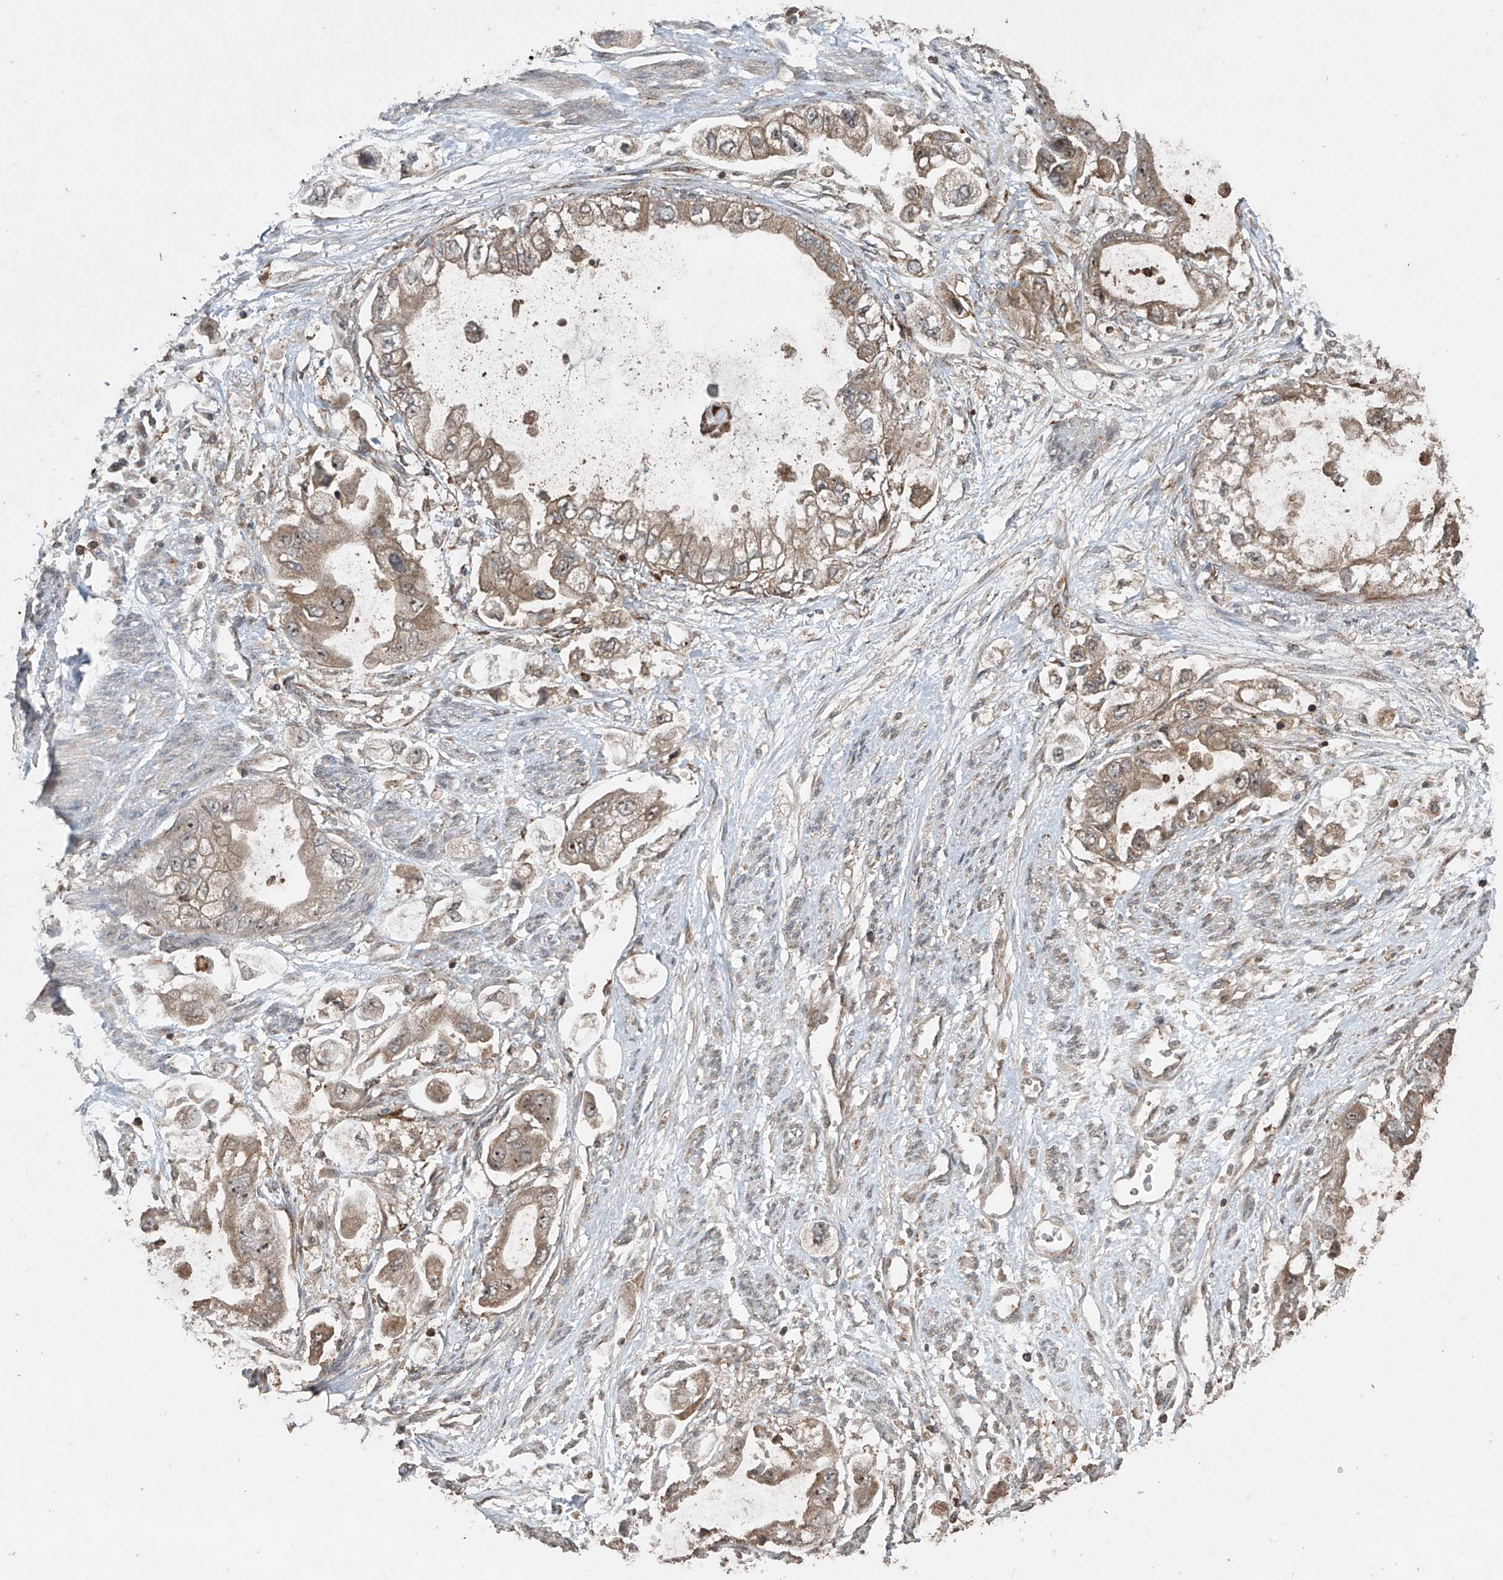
{"staining": {"intensity": "weak", "quantity": ">75%", "location": "cytoplasmic/membranous,nuclear"}, "tissue": "stomach cancer", "cell_type": "Tumor cells", "image_type": "cancer", "snomed": [{"axis": "morphology", "description": "Adenocarcinoma, NOS"}, {"axis": "topography", "description": "Stomach"}], "caption": "Protein staining of stomach cancer tissue reveals weak cytoplasmic/membranous and nuclear expression in about >75% of tumor cells. Using DAB (3,3'-diaminobenzidine) (brown) and hematoxylin (blue) stains, captured at high magnification using brightfield microscopy.", "gene": "PGPEP1", "patient": {"sex": "male", "age": 62}}